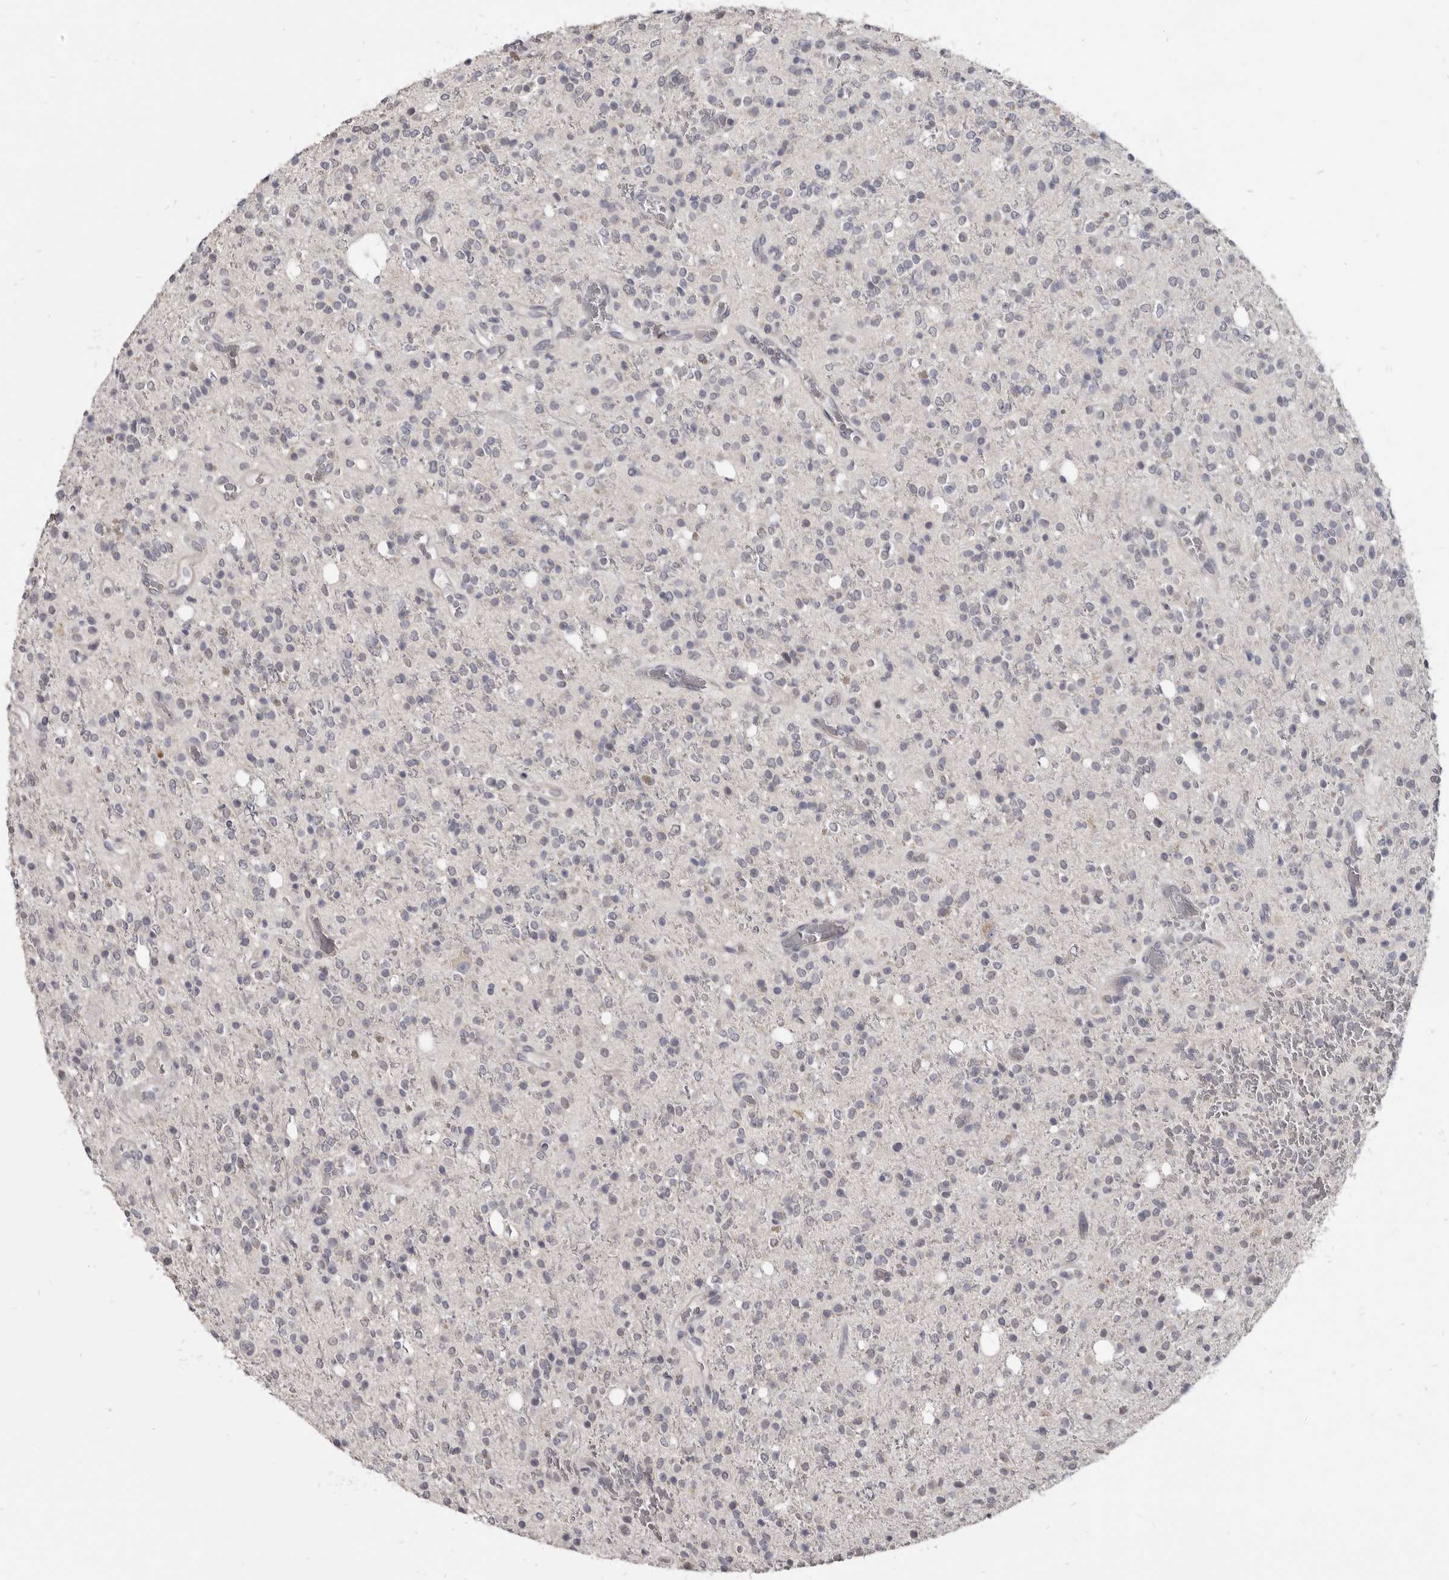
{"staining": {"intensity": "negative", "quantity": "none", "location": "none"}, "tissue": "glioma", "cell_type": "Tumor cells", "image_type": "cancer", "snomed": [{"axis": "morphology", "description": "Glioma, malignant, High grade"}, {"axis": "topography", "description": "Brain"}], "caption": "Immunohistochemical staining of malignant glioma (high-grade) exhibits no significant staining in tumor cells.", "gene": "CGN", "patient": {"sex": "male", "age": 34}}